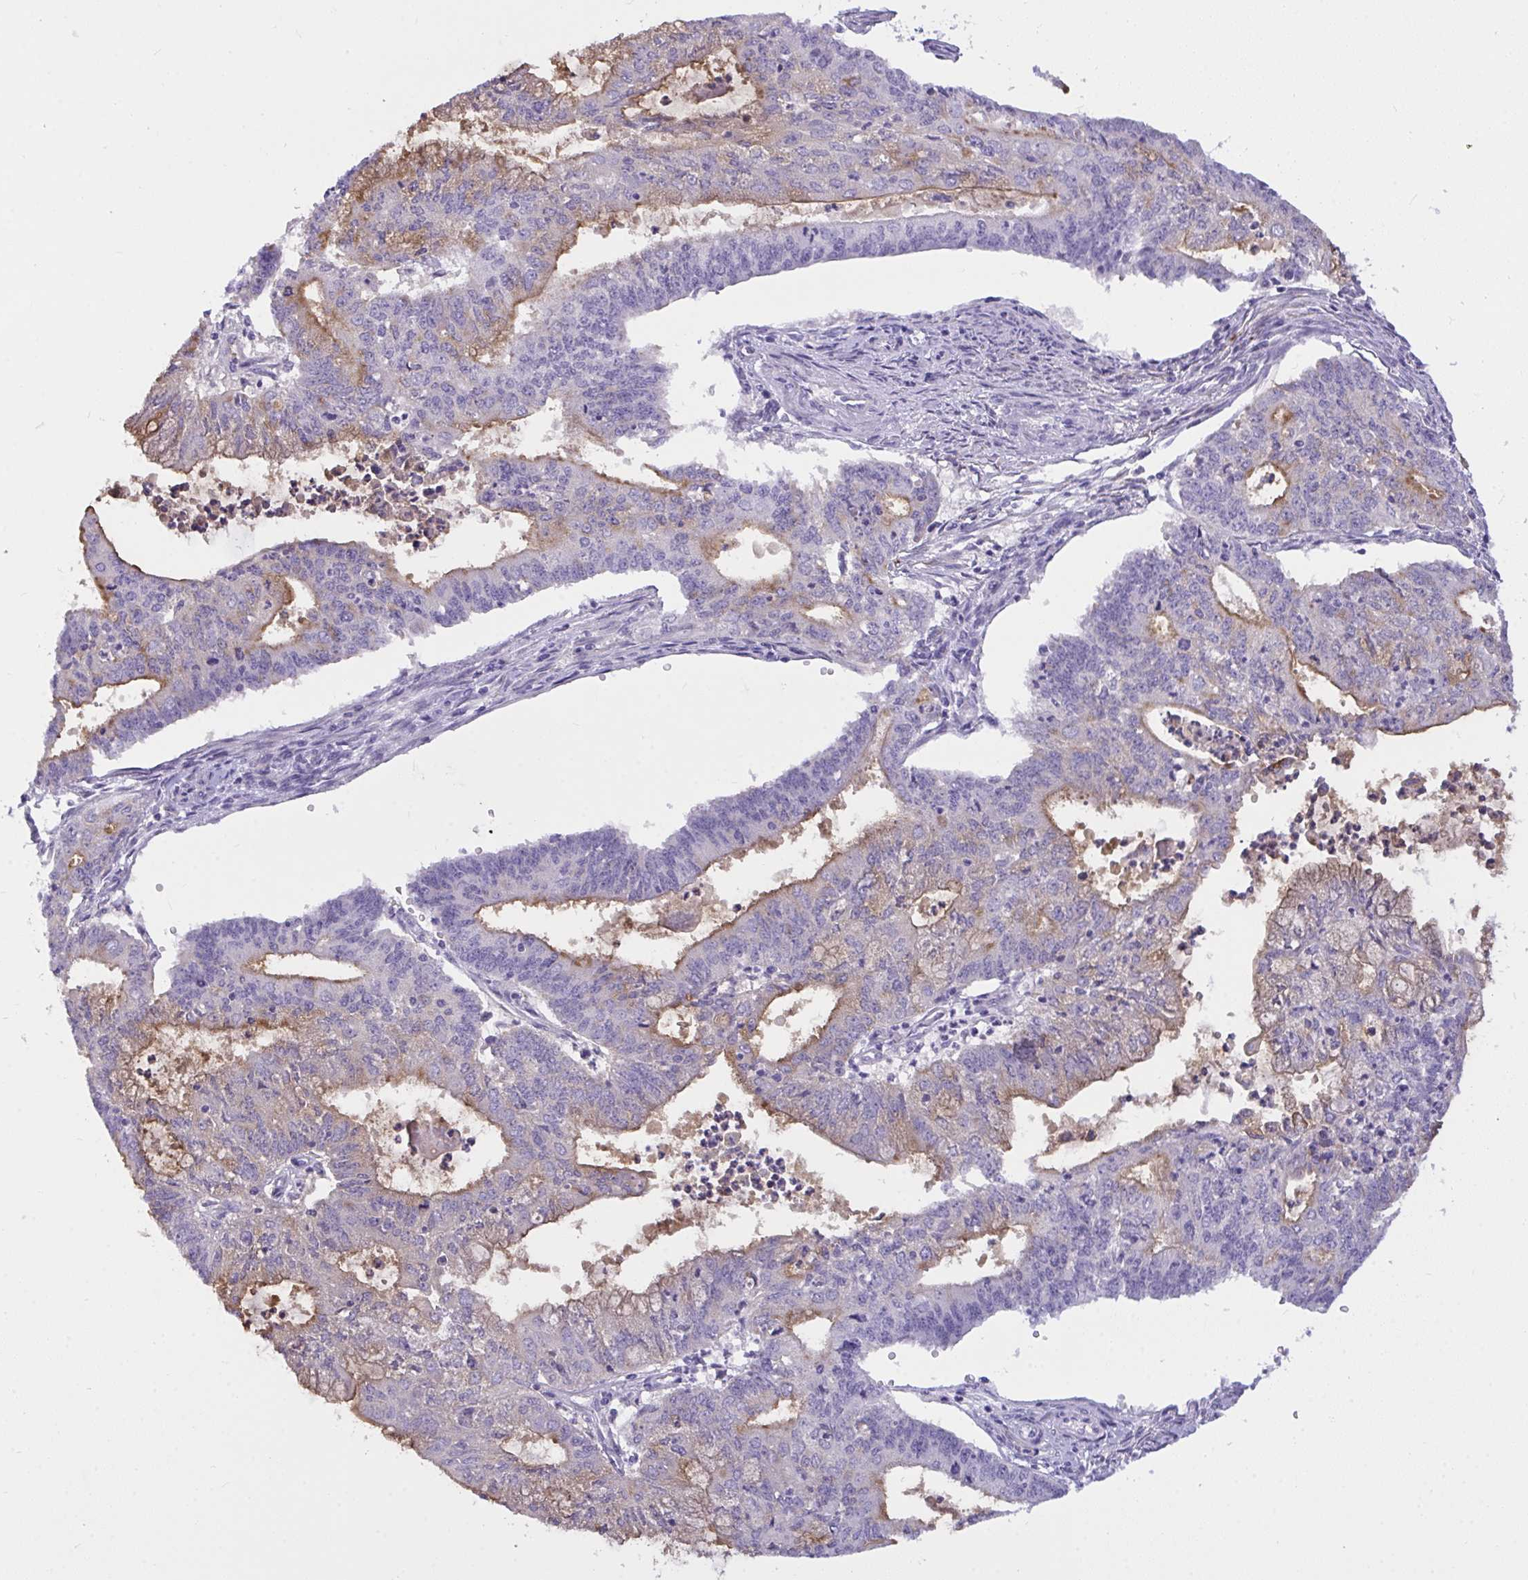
{"staining": {"intensity": "moderate", "quantity": "25%-75%", "location": "cytoplasmic/membranous"}, "tissue": "endometrial cancer", "cell_type": "Tumor cells", "image_type": "cancer", "snomed": [{"axis": "morphology", "description": "Adenocarcinoma, NOS"}, {"axis": "topography", "description": "Endometrium"}], "caption": "Immunohistochemical staining of endometrial cancer (adenocarcinoma) displays moderate cytoplasmic/membranous protein positivity in about 25%-75% of tumor cells.", "gene": "SEMA6B", "patient": {"sex": "female", "age": 61}}